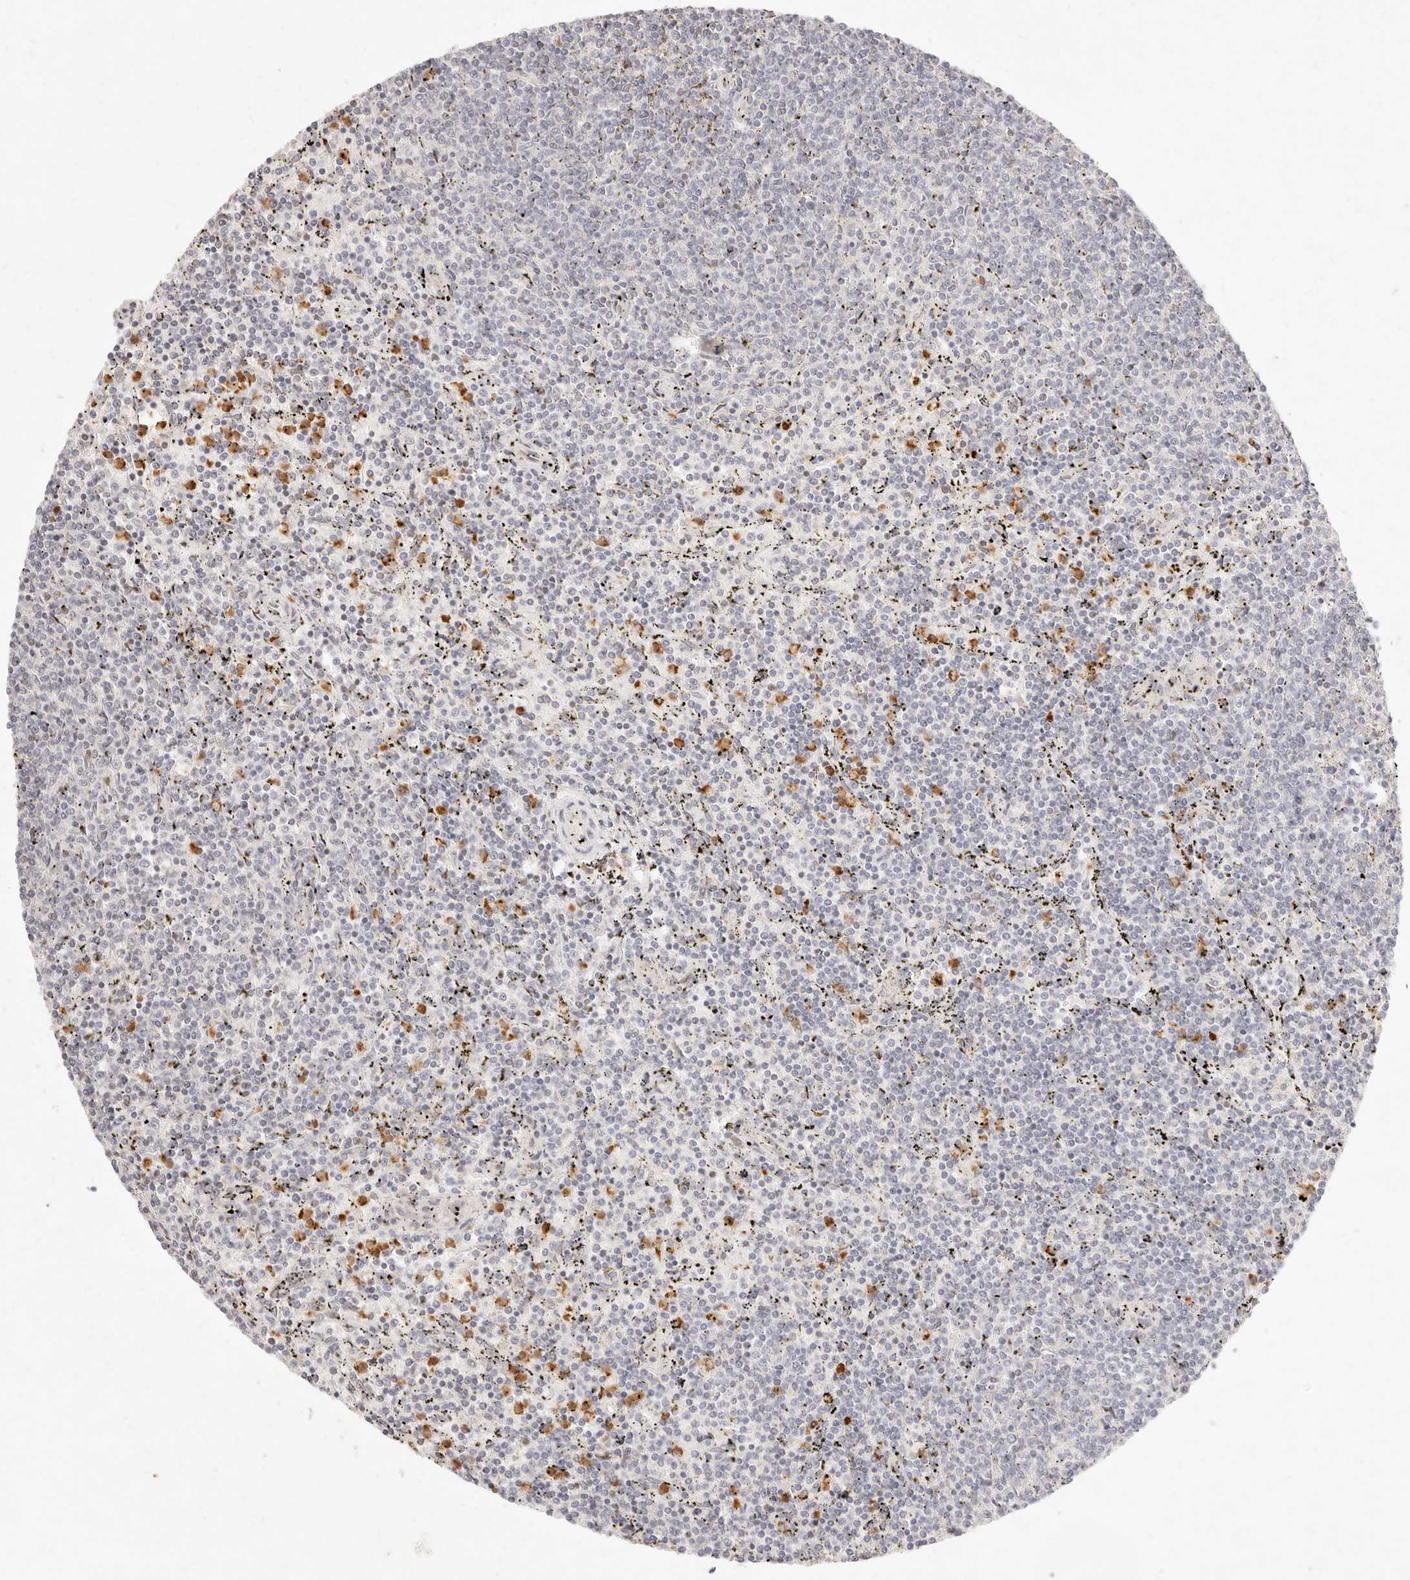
{"staining": {"intensity": "negative", "quantity": "none", "location": "none"}, "tissue": "lymphoma", "cell_type": "Tumor cells", "image_type": "cancer", "snomed": [{"axis": "morphology", "description": "Malignant lymphoma, non-Hodgkin's type, Low grade"}, {"axis": "topography", "description": "Spleen"}], "caption": "Tumor cells show no significant protein positivity in lymphoma. The staining was performed using DAB to visualize the protein expression in brown, while the nuclei were stained in blue with hematoxylin (Magnification: 20x).", "gene": "ASCL3", "patient": {"sex": "female", "age": 50}}